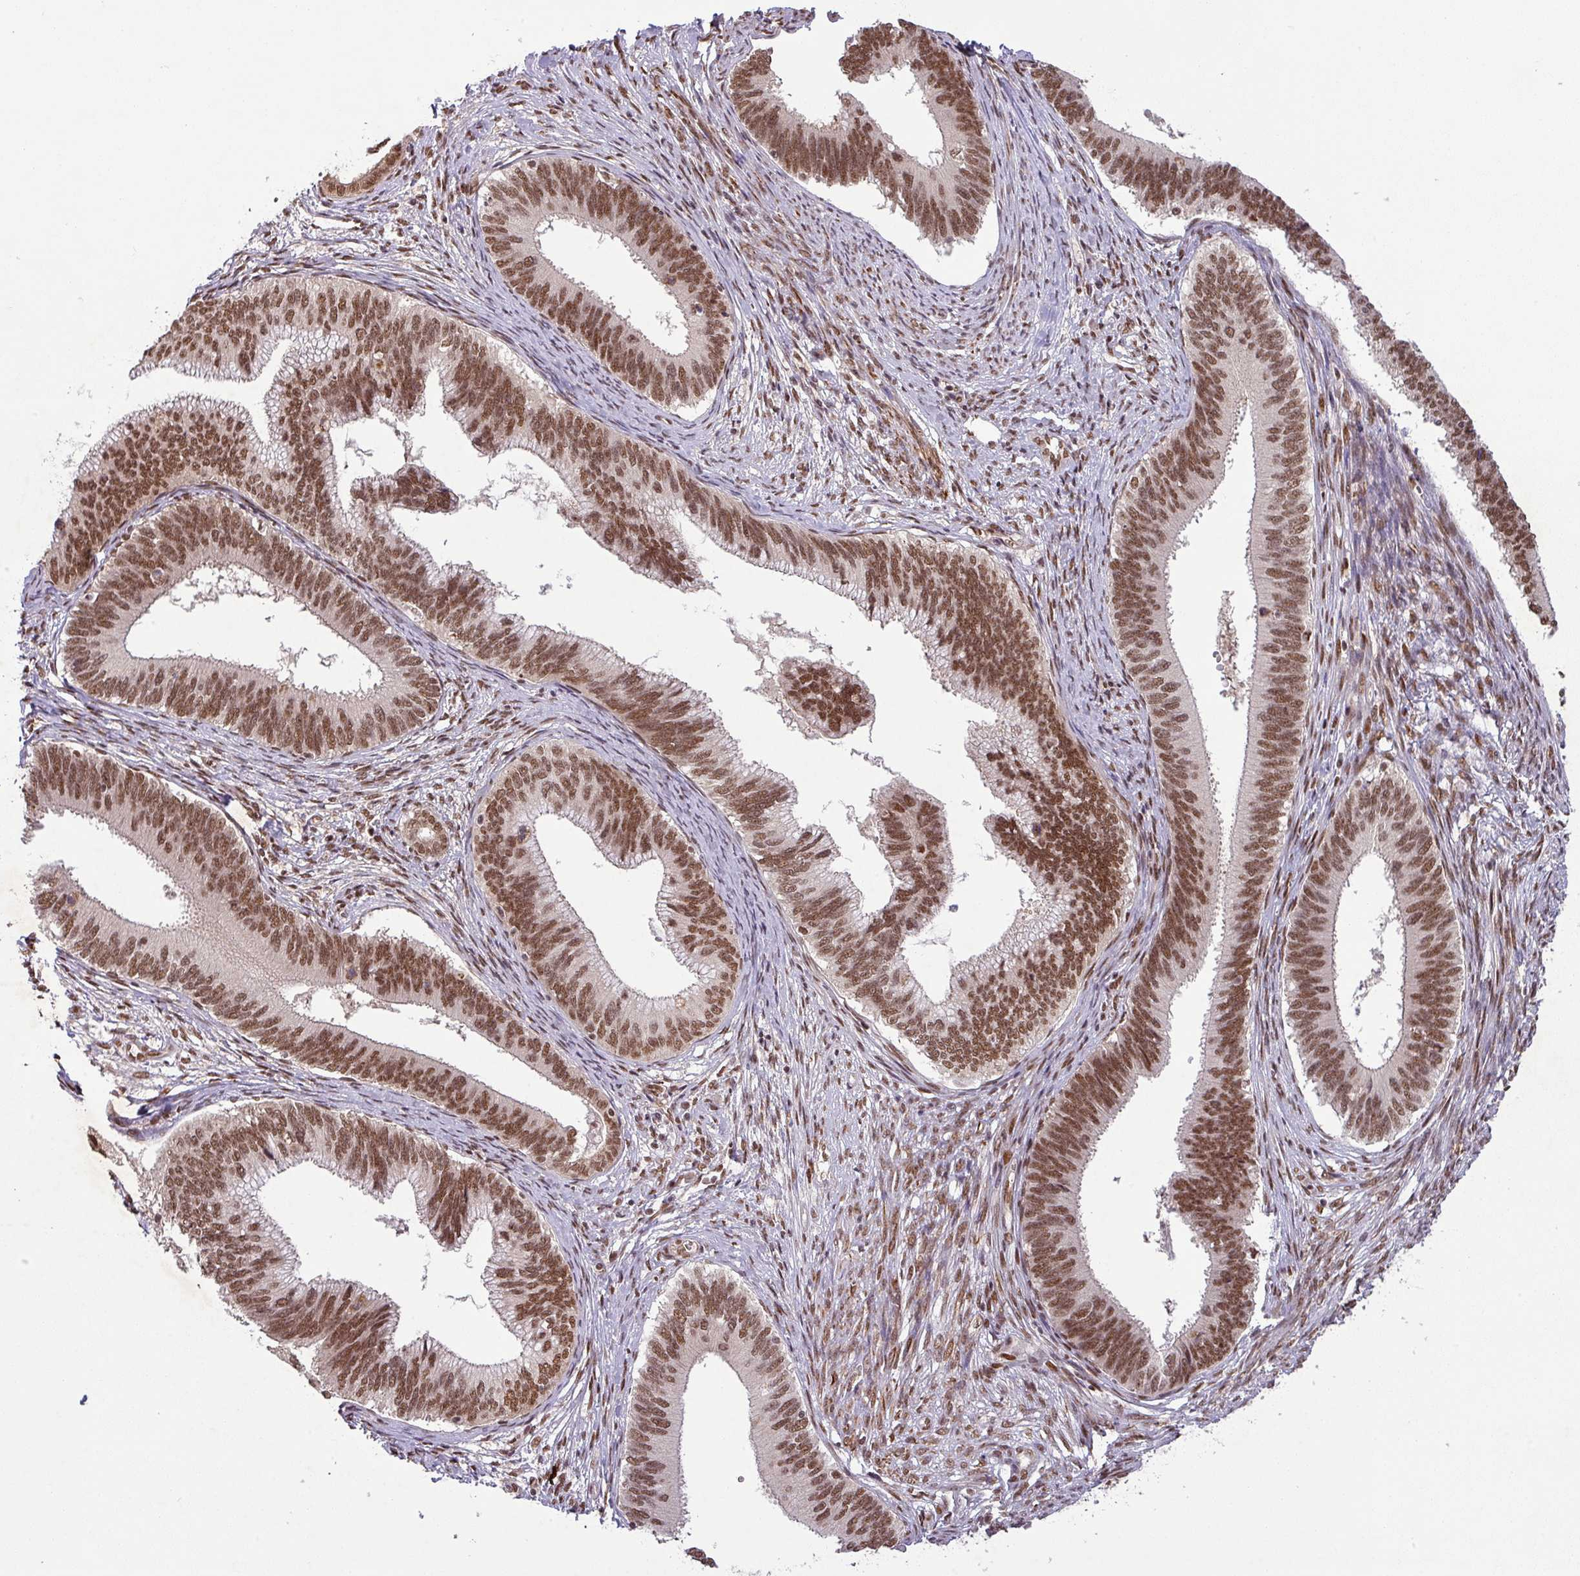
{"staining": {"intensity": "moderate", "quantity": ">75%", "location": "nuclear"}, "tissue": "cervical cancer", "cell_type": "Tumor cells", "image_type": "cancer", "snomed": [{"axis": "morphology", "description": "Adenocarcinoma, NOS"}, {"axis": "topography", "description": "Cervix"}], "caption": "Human cervical cancer (adenocarcinoma) stained with a protein marker reveals moderate staining in tumor cells.", "gene": "SRSF2", "patient": {"sex": "female", "age": 42}}